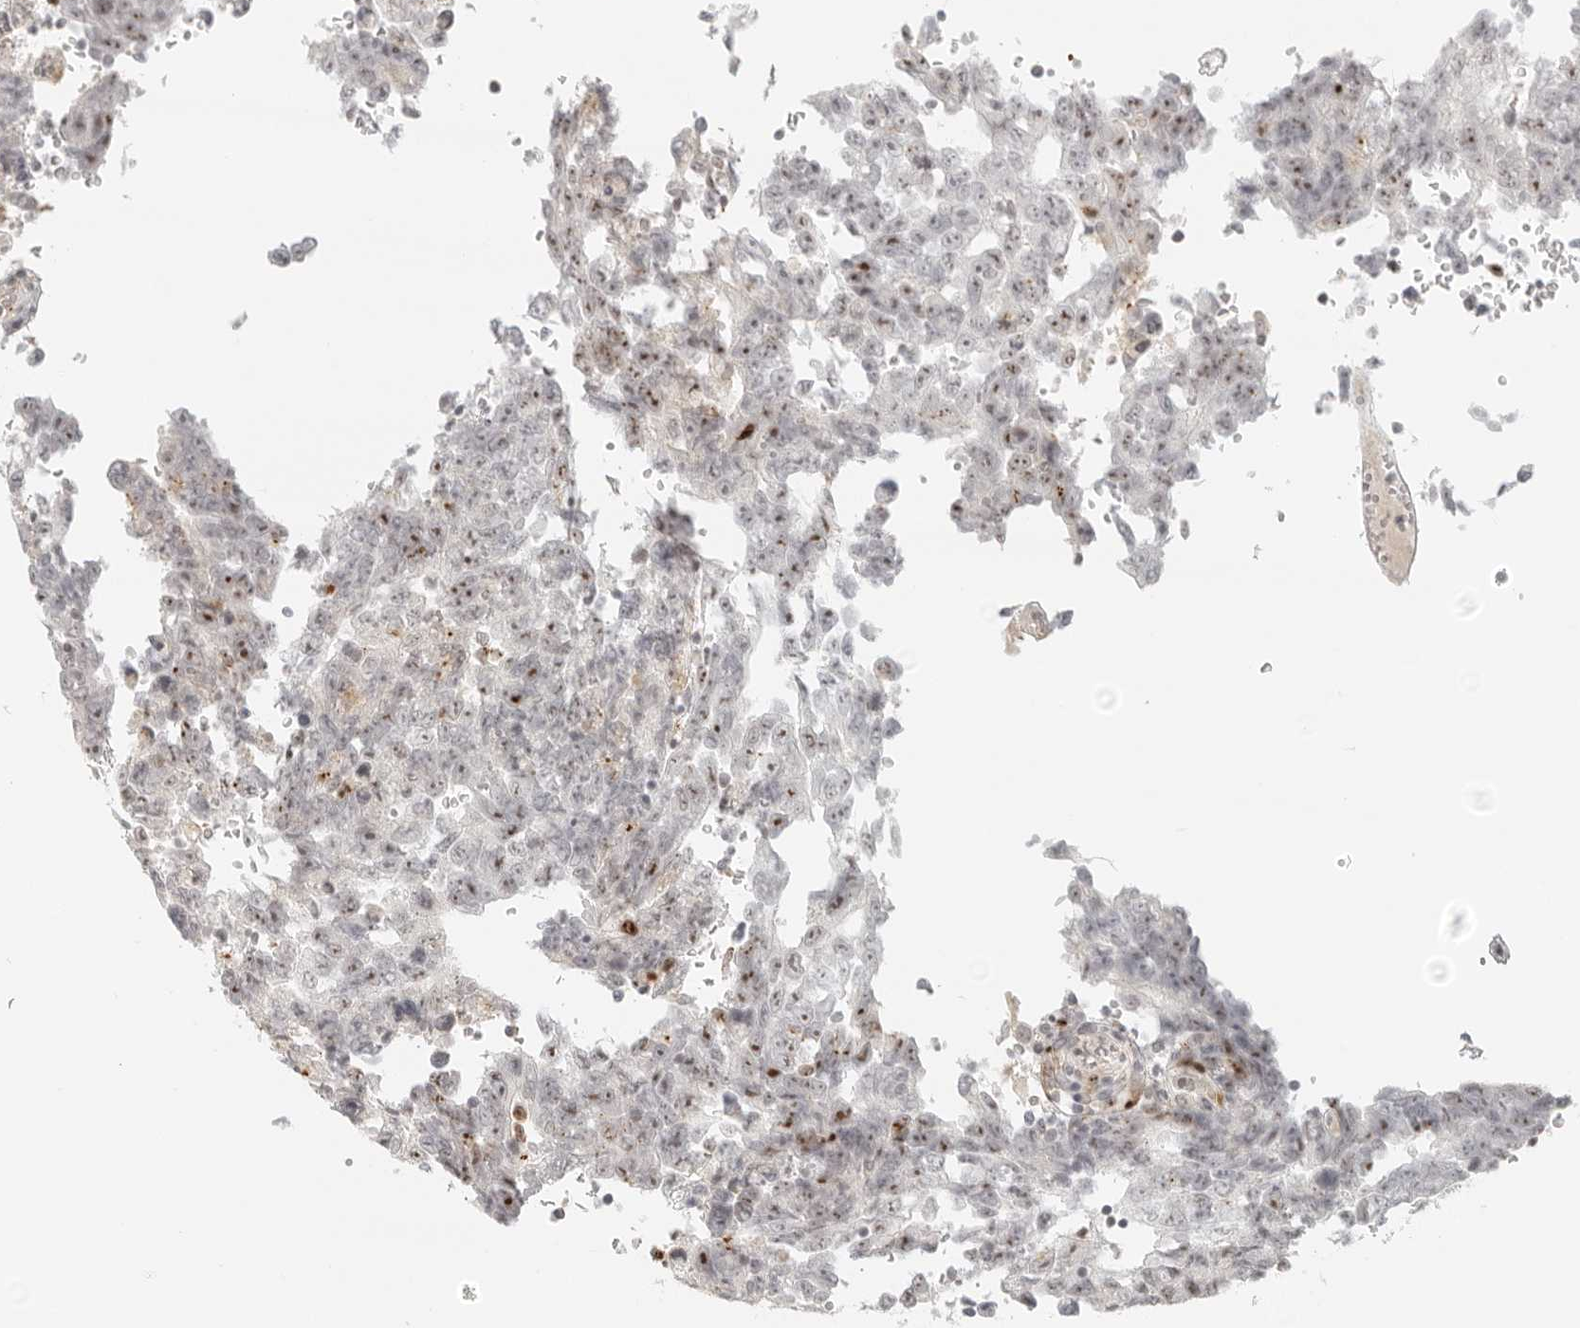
{"staining": {"intensity": "moderate", "quantity": "25%-75%", "location": "nuclear"}, "tissue": "testis cancer", "cell_type": "Tumor cells", "image_type": "cancer", "snomed": [{"axis": "morphology", "description": "Carcinoma, Embryonal, NOS"}, {"axis": "topography", "description": "Testis"}], "caption": "A brown stain labels moderate nuclear expression of a protein in human embryonal carcinoma (testis) tumor cells. The protein of interest is stained brown, and the nuclei are stained in blue (DAB IHC with brightfield microscopy, high magnification).", "gene": "ZNF678", "patient": {"sex": "male", "age": 26}}